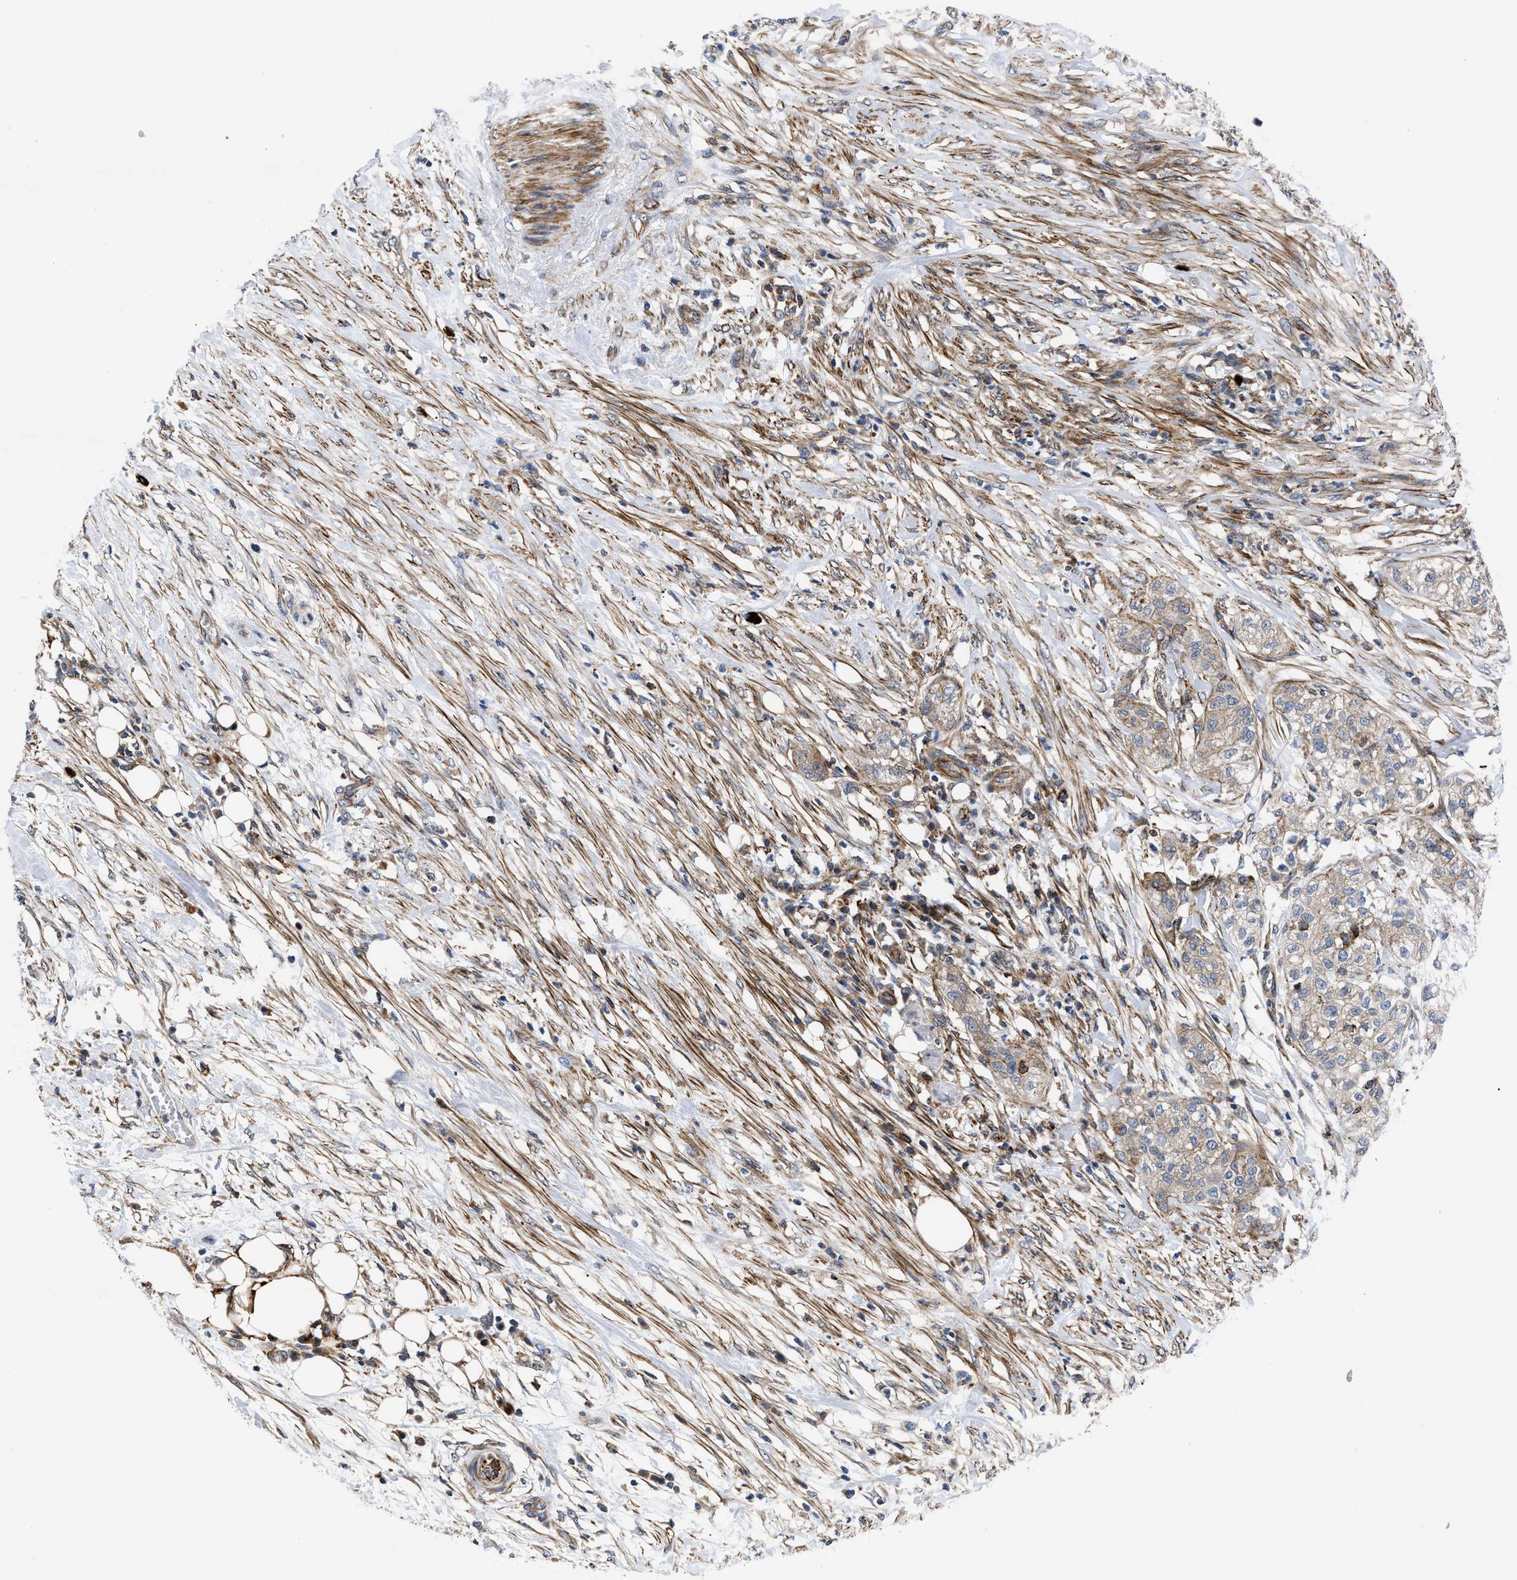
{"staining": {"intensity": "moderate", "quantity": ">75%", "location": "cytoplasmic/membranous"}, "tissue": "pancreatic cancer", "cell_type": "Tumor cells", "image_type": "cancer", "snomed": [{"axis": "morphology", "description": "Adenocarcinoma, NOS"}, {"axis": "topography", "description": "Pancreas"}], "caption": "Immunohistochemical staining of pancreatic cancer (adenocarcinoma) shows medium levels of moderate cytoplasmic/membranous positivity in approximately >75% of tumor cells. (DAB = brown stain, brightfield microscopy at high magnification).", "gene": "SPAST", "patient": {"sex": "female", "age": 78}}